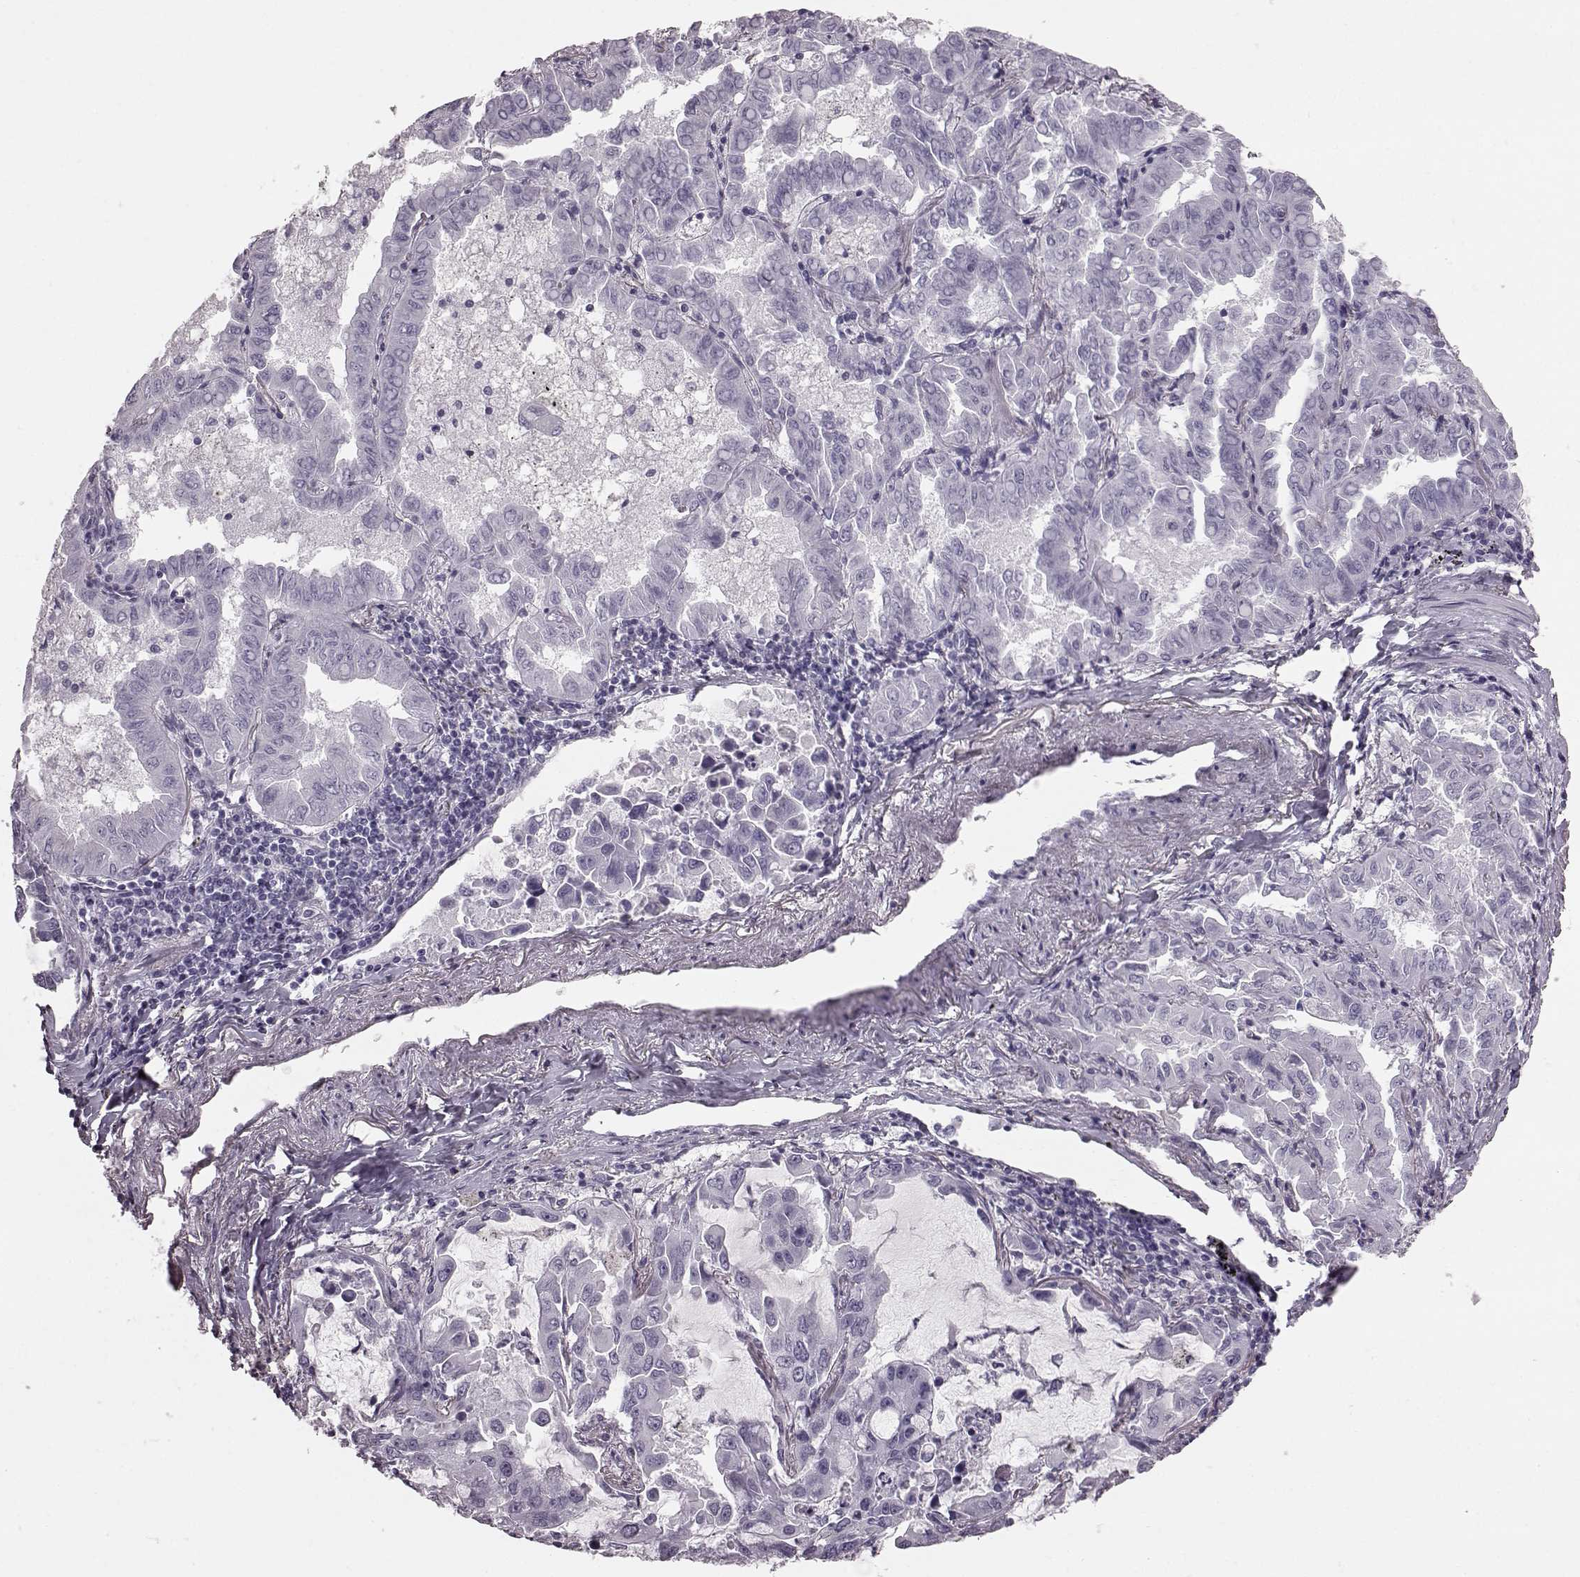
{"staining": {"intensity": "negative", "quantity": "none", "location": "none"}, "tissue": "lung cancer", "cell_type": "Tumor cells", "image_type": "cancer", "snomed": [{"axis": "morphology", "description": "Adenocarcinoma, NOS"}, {"axis": "topography", "description": "Lung"}], "caption": "Immunohistochemical staining of adenocarcinoma (lung) displays no significant positivity in tumor cells. Nuclei are stained in blue.", "gene": "TCHHL1", "patient": {"sex": "male", "age": 64}}